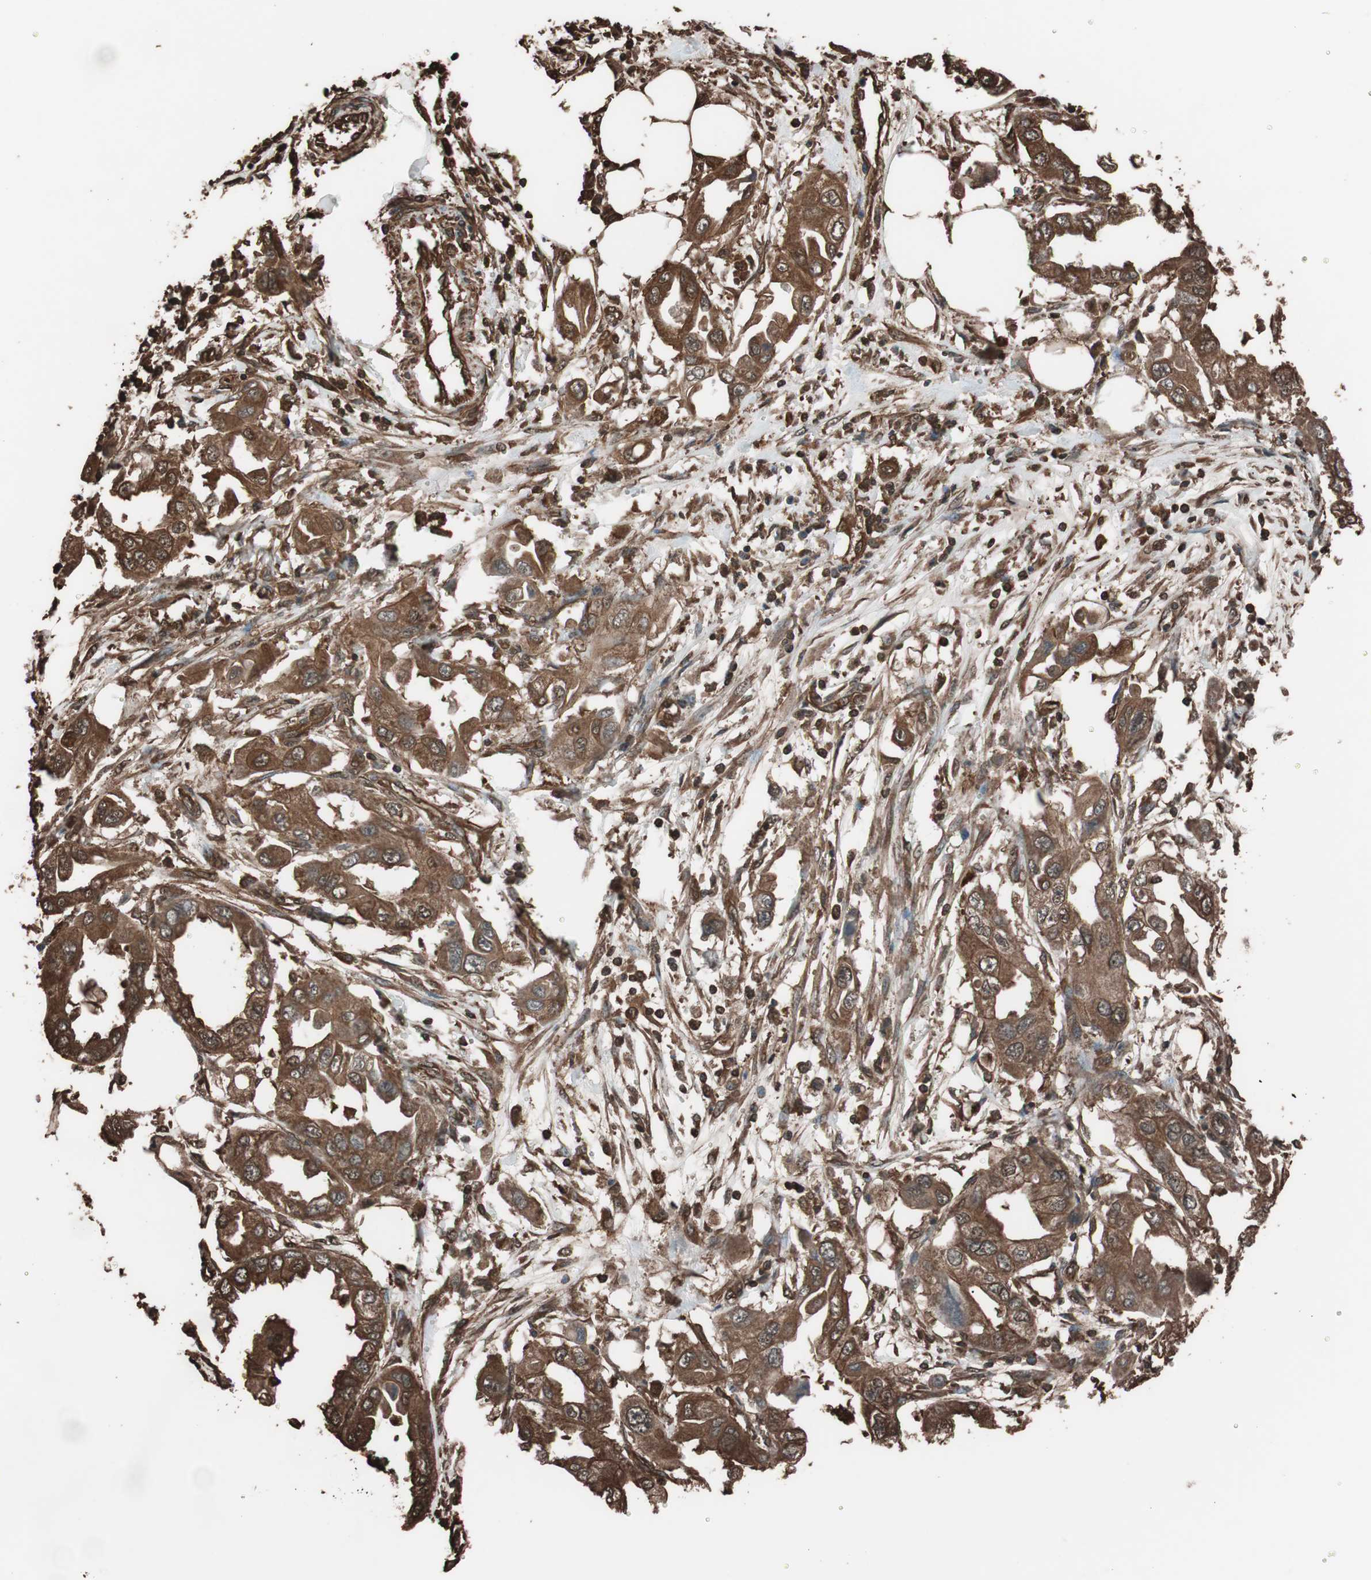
{"staining": {"intensity": "strong", "quantity": ">75%", "location": "cytoplasmic/membranous"}, "tissue": "endometrial cancer", "cell_type": "Tumor cells", "image_type": "cancer", "snomed": [{"axis": "morphology", "description": "Adenocarcinoma, NOS"}, {"axis": "topography", "description": "Endometrium"}], "caption": "A high amount of strong cytoplasmic/membranous expression is seen in approximately >75% of tumor cells in endometrial cancer tissue.", "gene": "CALM2", "patient": {"sex": "female", "age": 67}}